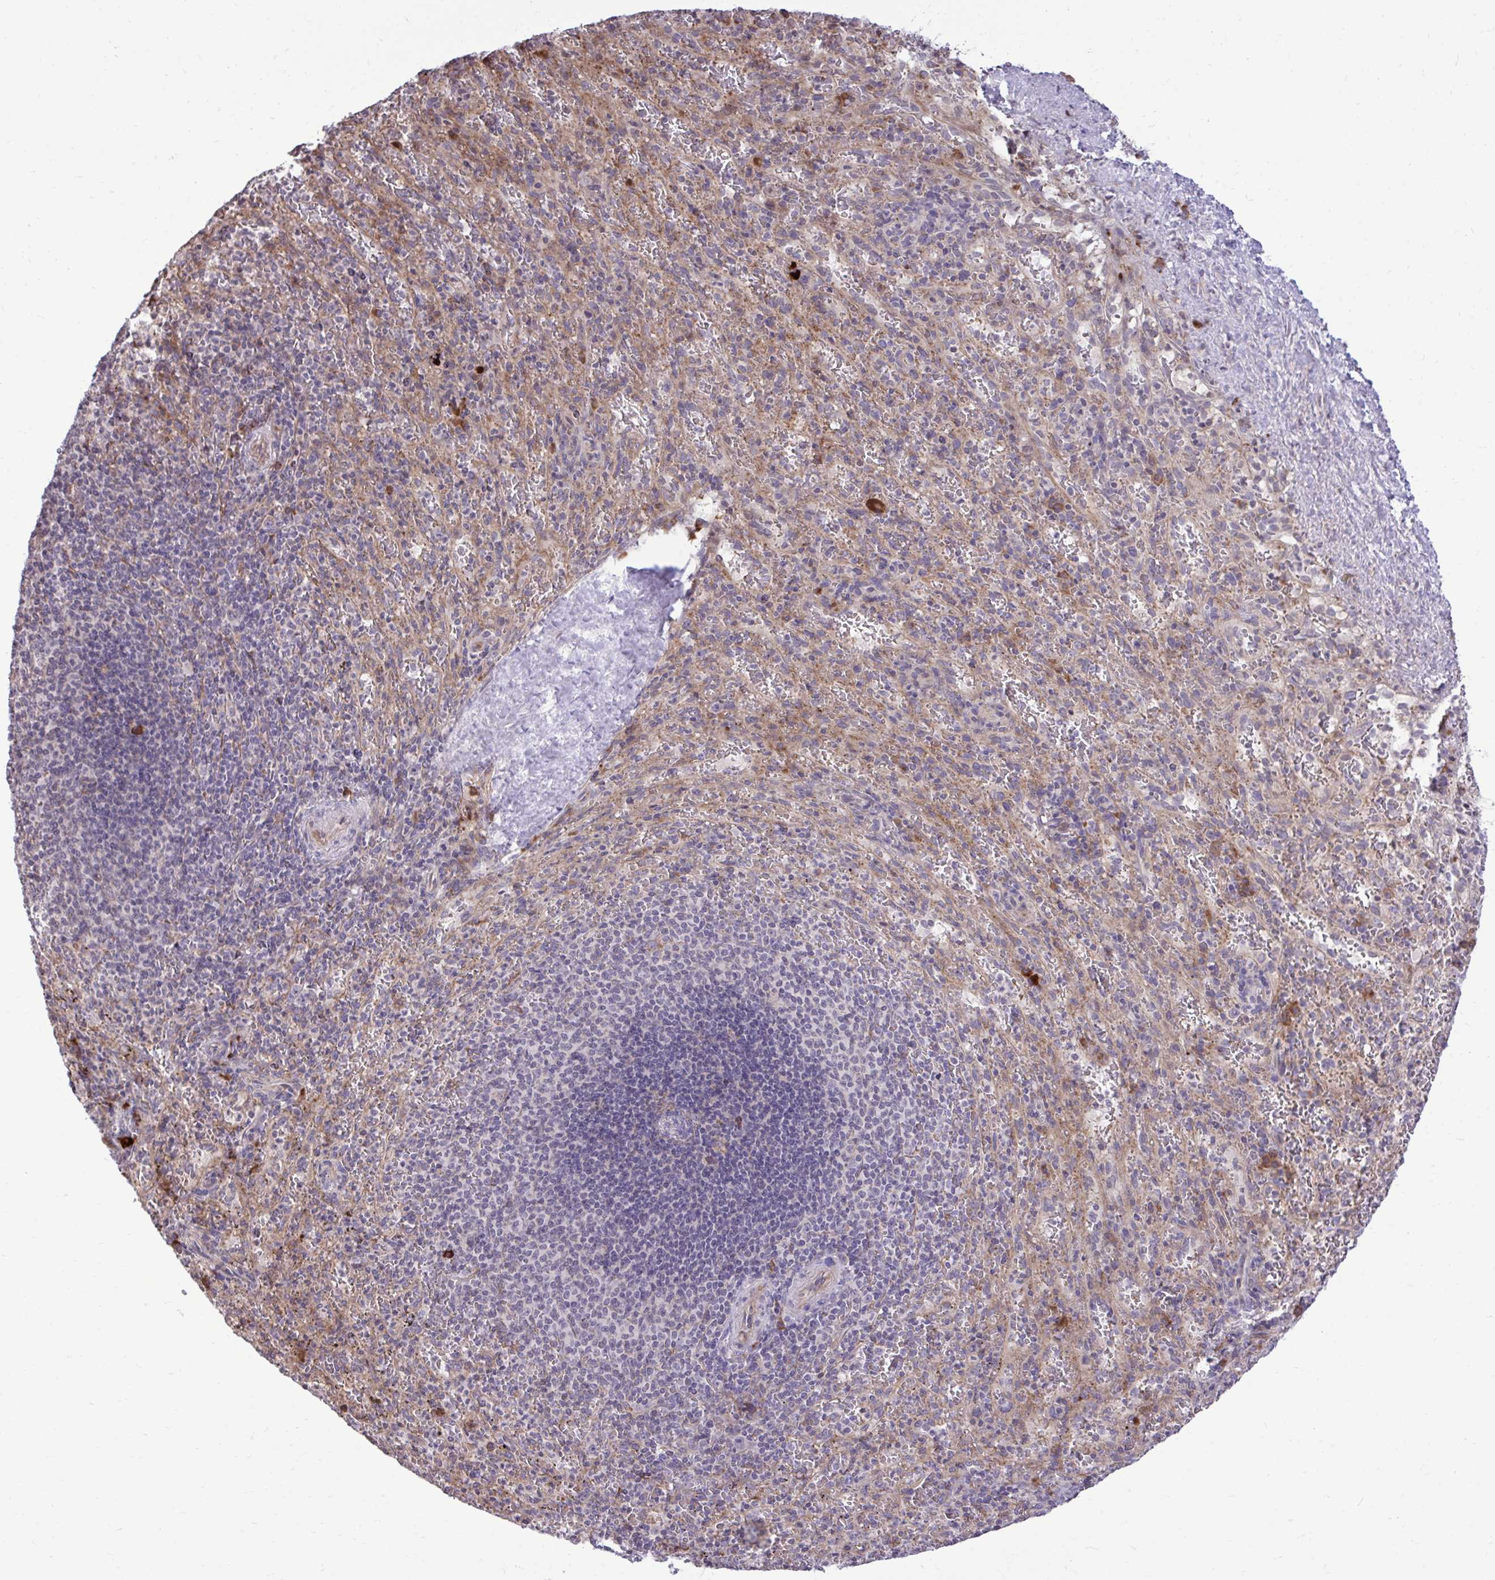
{"staining": {"intensity": "negative", "quantity": "none", "location": "none"}, "tissue": "spleen", "cell_type": "Cells in red pulp", "image_type": "normal", "snomed": [{"axis": "morphology", "description": "Normal tissue, NOS"}, {"axis": "topography", "description": "Spleen"}], "caption": "A histopathology image of spleen stained for a protein reveals no brown staining in cells in red pulp.", "gene": "METTL9", "patient": {"sex": "male", "age": 57}}